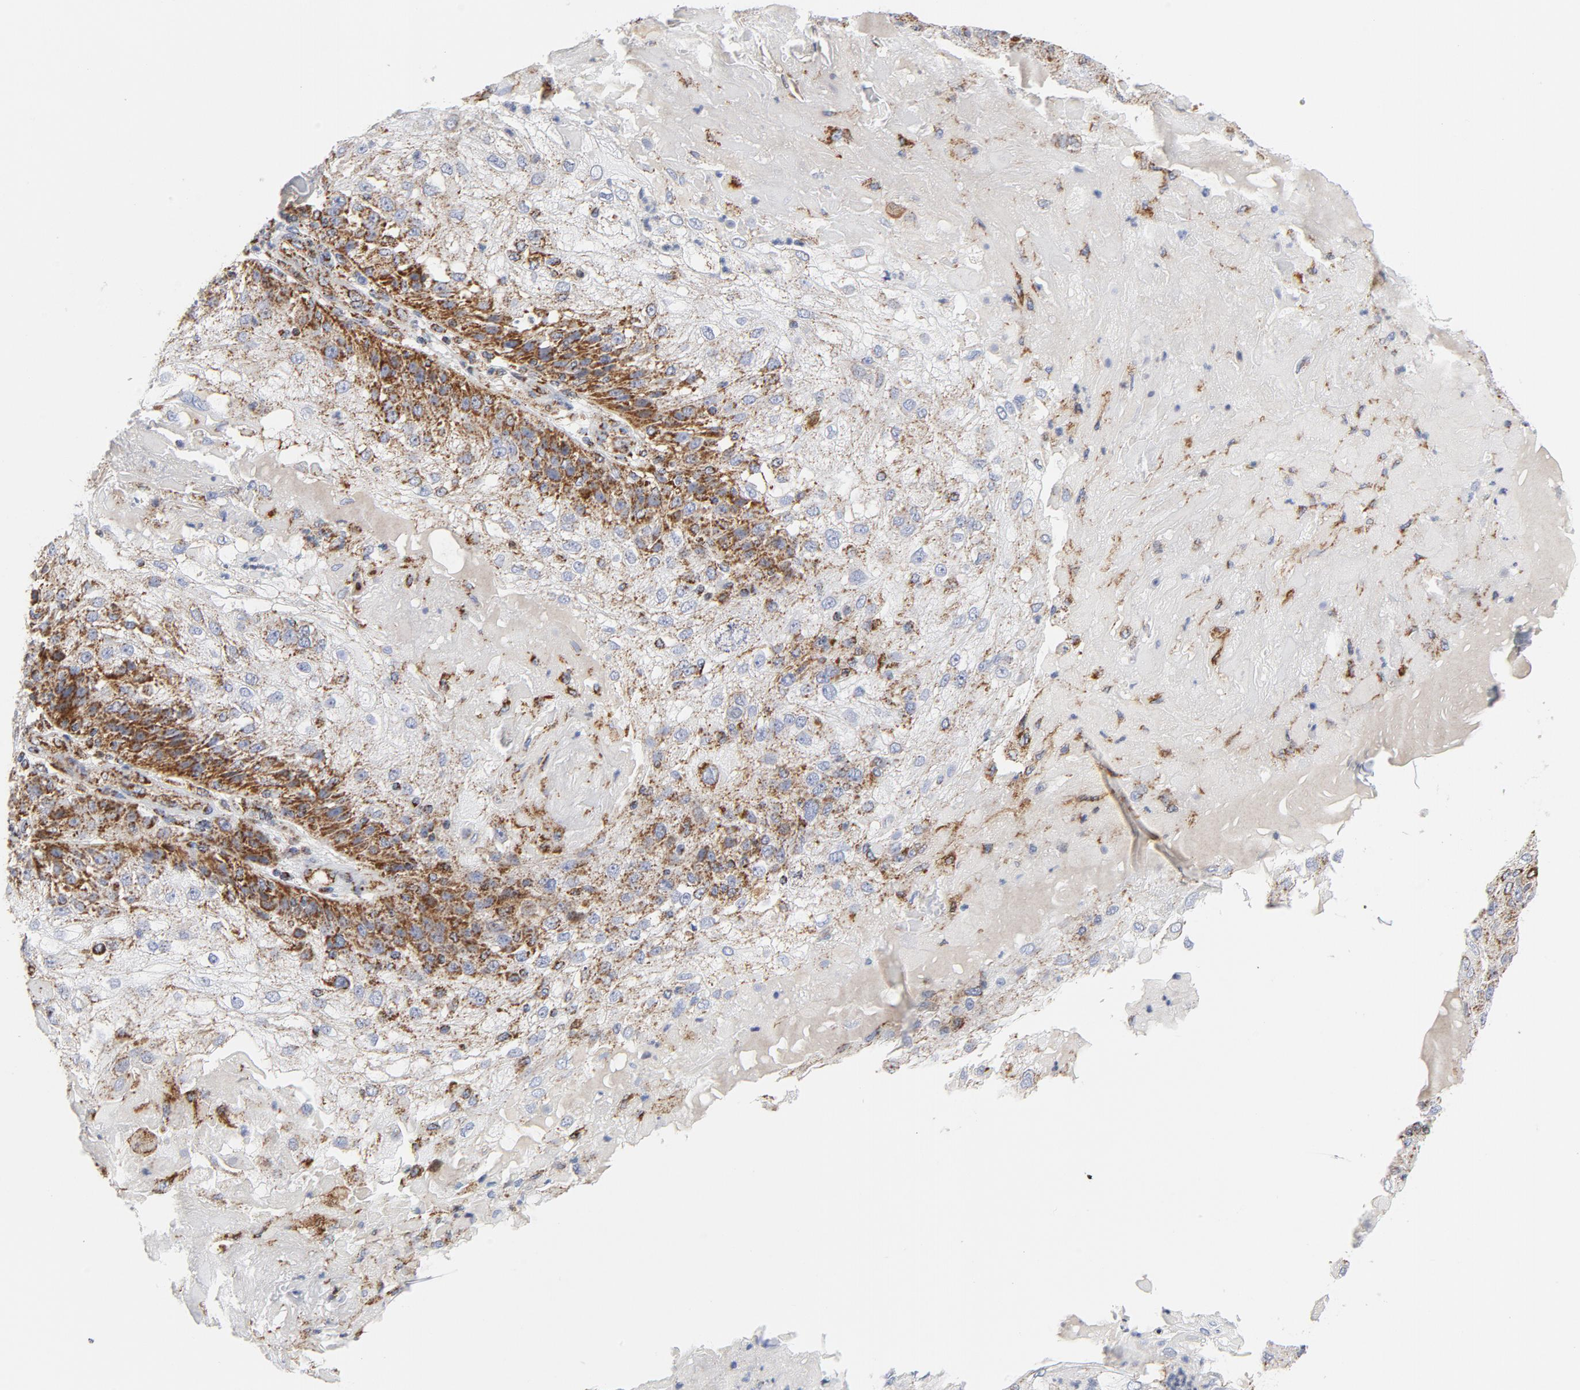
{"staining": {"intensity": "moderate", "quantity": ">75%", "location": "cytoplasmic/membranous"}, "tissue": "skin cancer", "cell_type": "Tumor cells", "image_type": "cancer", "snomed": [{"axis": "morphology", "description": "Normal tissue, NOS"}, {"axis": "morphology", "description": "Squamous cell carcinoma, NOS"}, {"axis": "topography", "description": "Skin"}], "caption": "Moderate cytoplasmic/membranous protein staining is appreciated in about >75% of tumor cells in squamous cell carcinoma (skin).", "gene": "CYCS", "patient": {"sex": "female", "age": 83}}